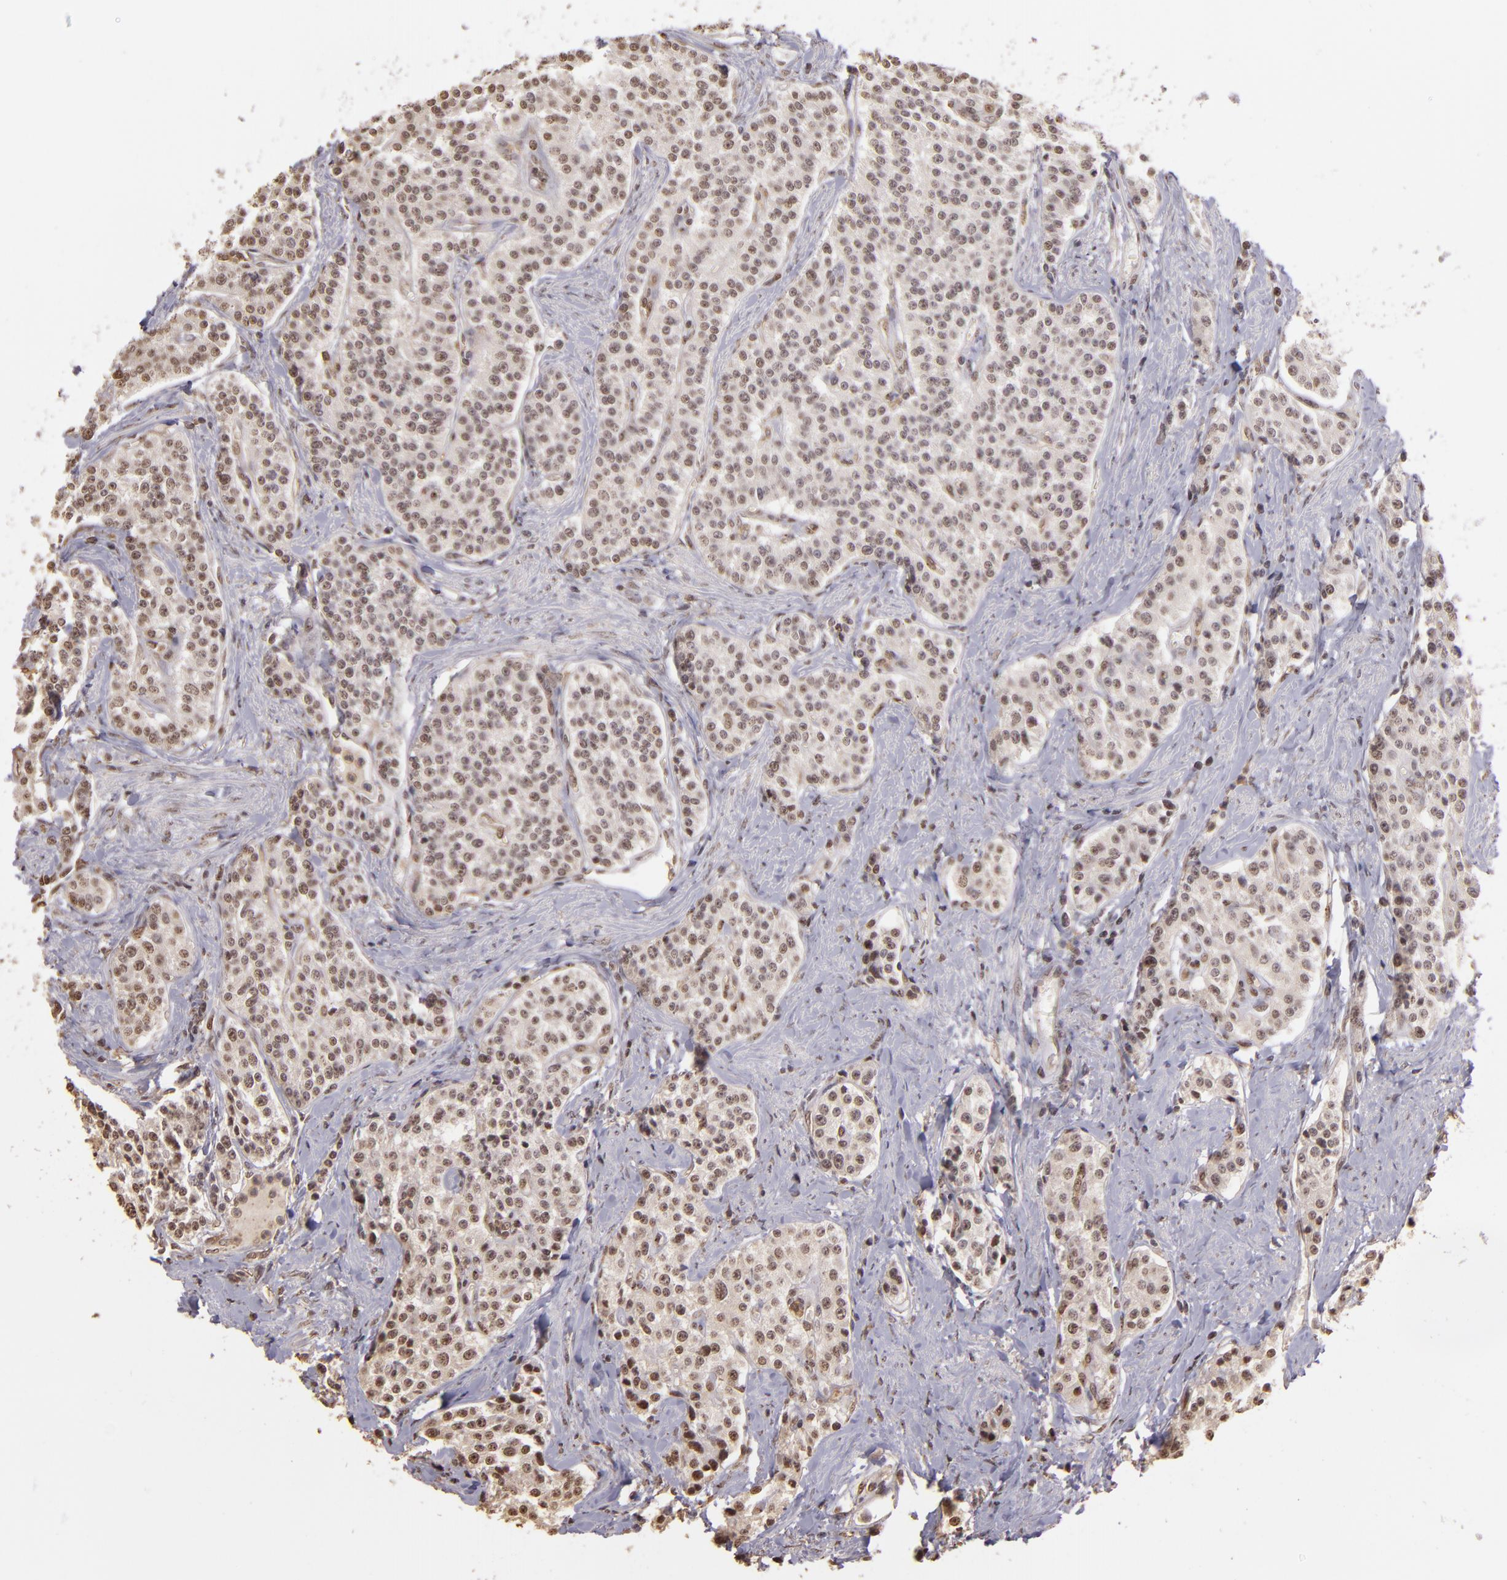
{"staining": {"intensity": "weak", "quantity": "25%-75%", "location": "nuclear"}, "tissue": "carcinoid", "cell_type": "Tumor cells", "image_type": "cancer", "snomed": [{"axis": "morphology", "description": "Carcinoid, malignant, NOS"}, {"axis": "topography", "description": "Stomach"}], "caption": "Weak nuclear expression for a protein is appreciated in about 25%-75% of tumor cells of carcinoid (malignant) using immunohistochemistry.", "gene": "ARPC2", "patient": {"sex": "female", "age": 76}}